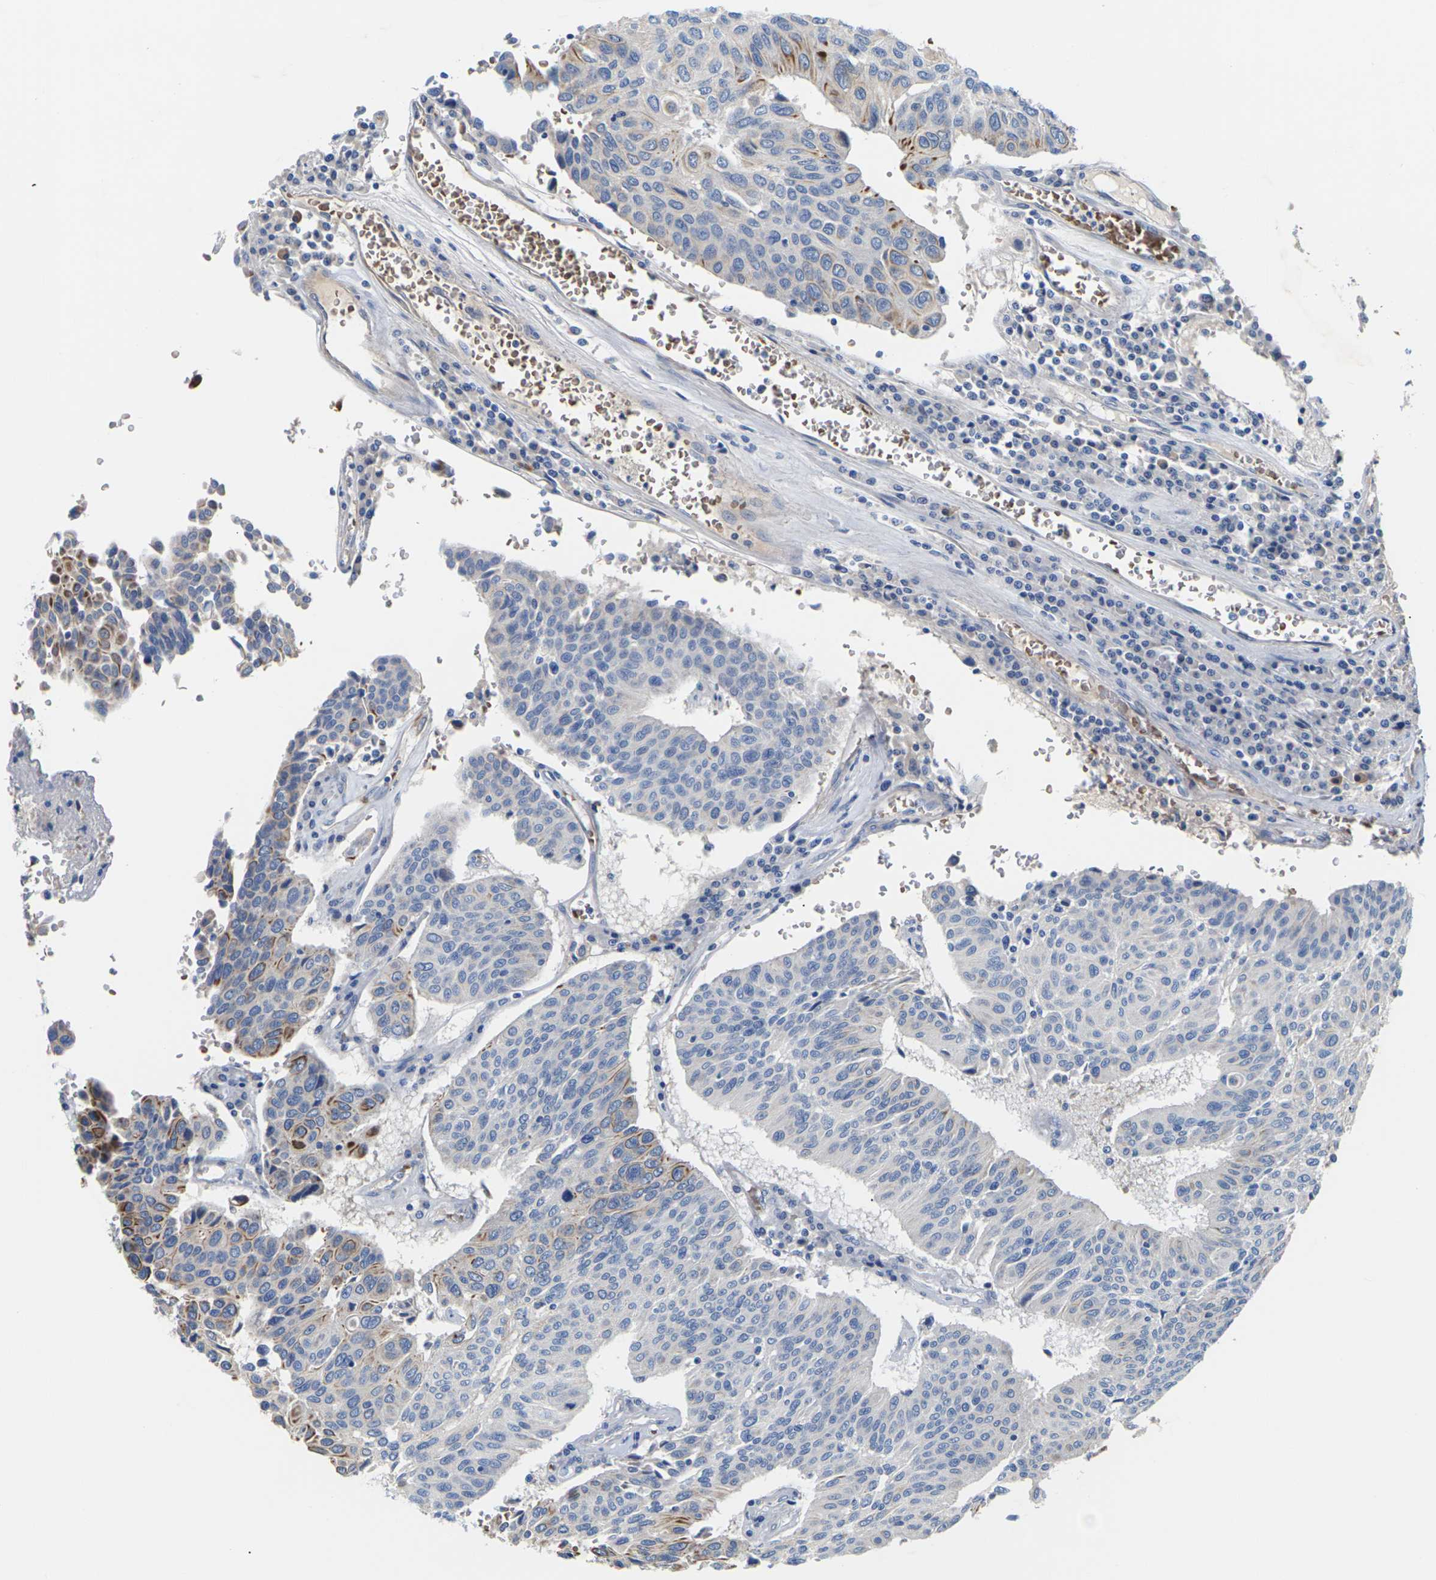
{"staining": {"intensity": "moderate", "quantity": "<25%", "location": "cytoplasmic/membranous"}, "tissue": "urothelial cancer", "cell_type": "Tumor cells", "image_type": "cancer", "snomed": [{"axis": "morphology", "description": "Urothelial carcinoma, High grade"}, {"axis": "topography", "description": "Urinary bladder"}], "caption": "This image displays urothelial cancer stained with IHC to label a protein in brown. The cytoplasmic/membranous of tumor cells show moderate positivity for the protein. Nuclei are counter-stained blue.", "gene": "TMCO4", "patient": {"sex": "male", "age": 66}}